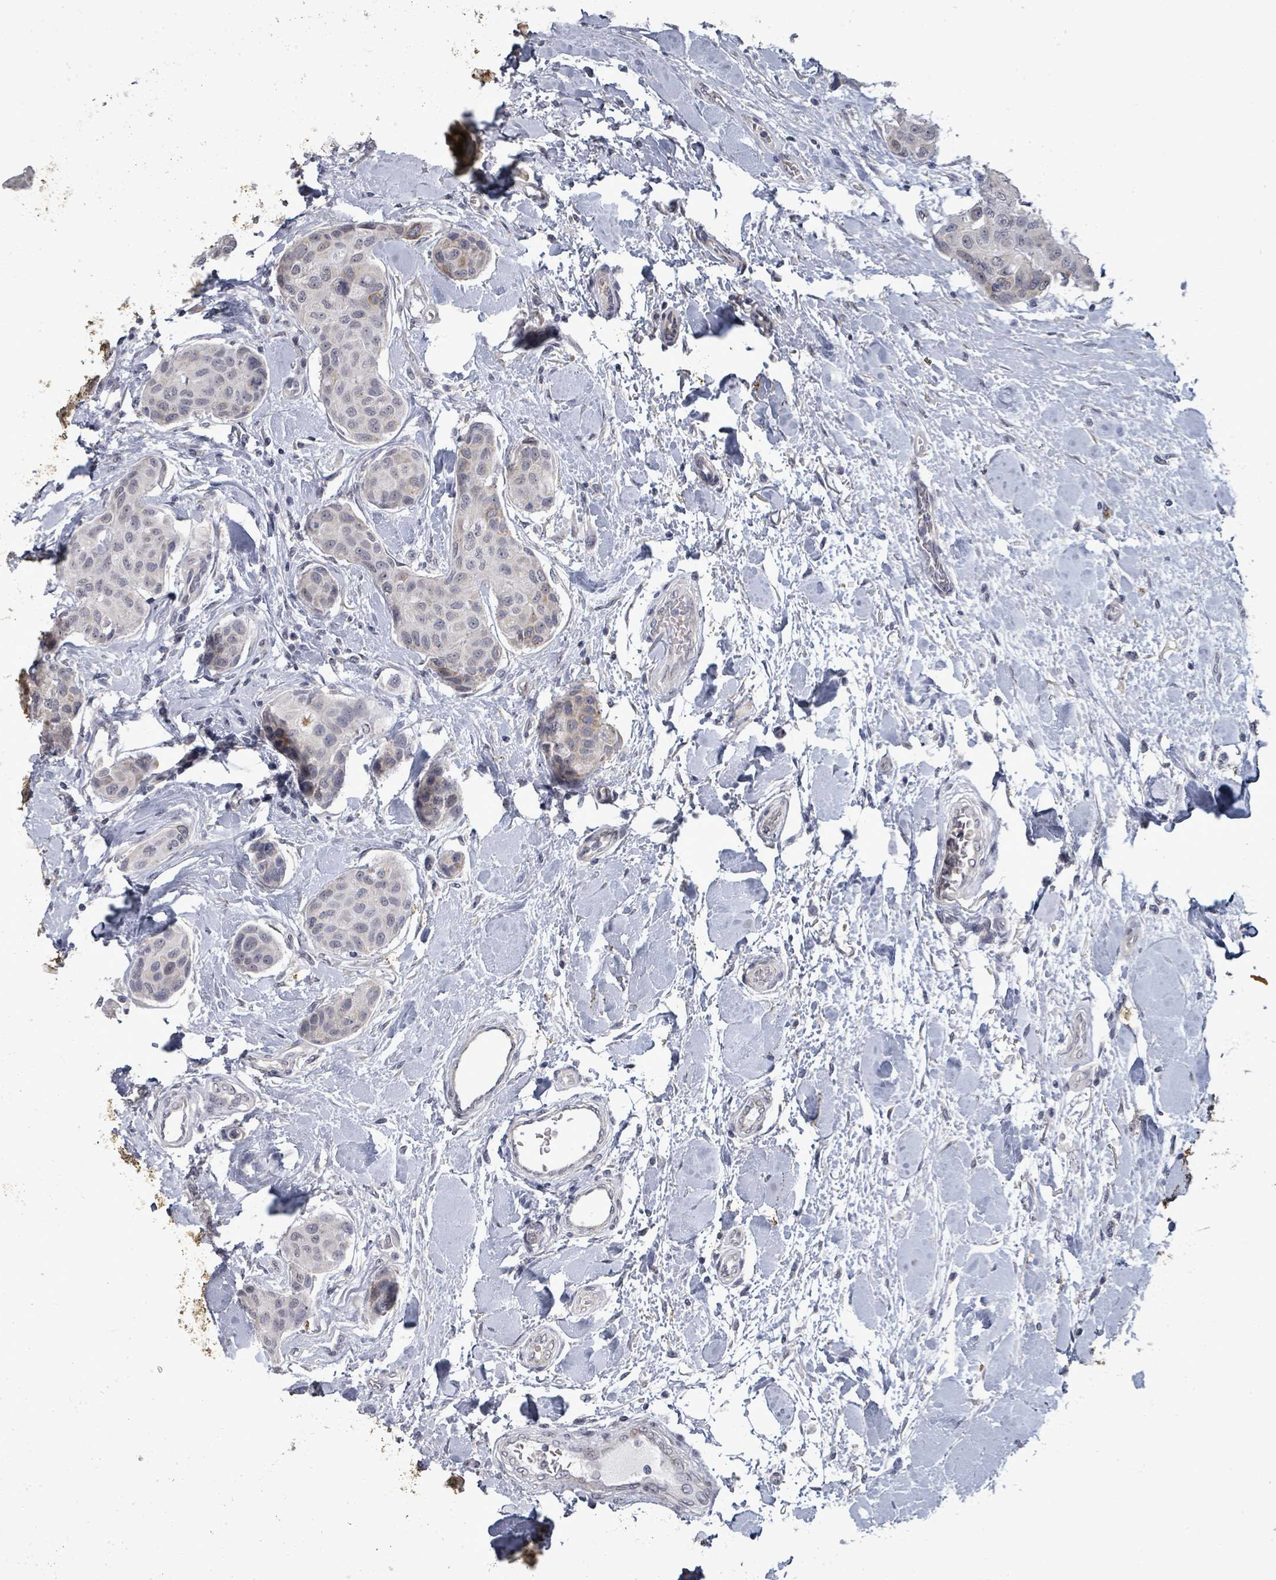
{"staining": {"intensity": "weak", "quantity": "<25%", "location": "cytoplasmic/membranous"}, "tissue": "breast cancer", "cell_type": "Tumor cells", "image_type": "cancer", "snomed": [{"axis": "morphology", "description": "Duct carcinoma"}, {"axis": "topography", "description": "Breast"}, {"axis": "topography", "description": "Lymph node"}], "caption": "The histopathology image reveals no significant expression in tumor cells of breast cancer (intraductal carcinoma).", "gene": "PTPN20", "patient": {"sex": "female", "age": 80}}